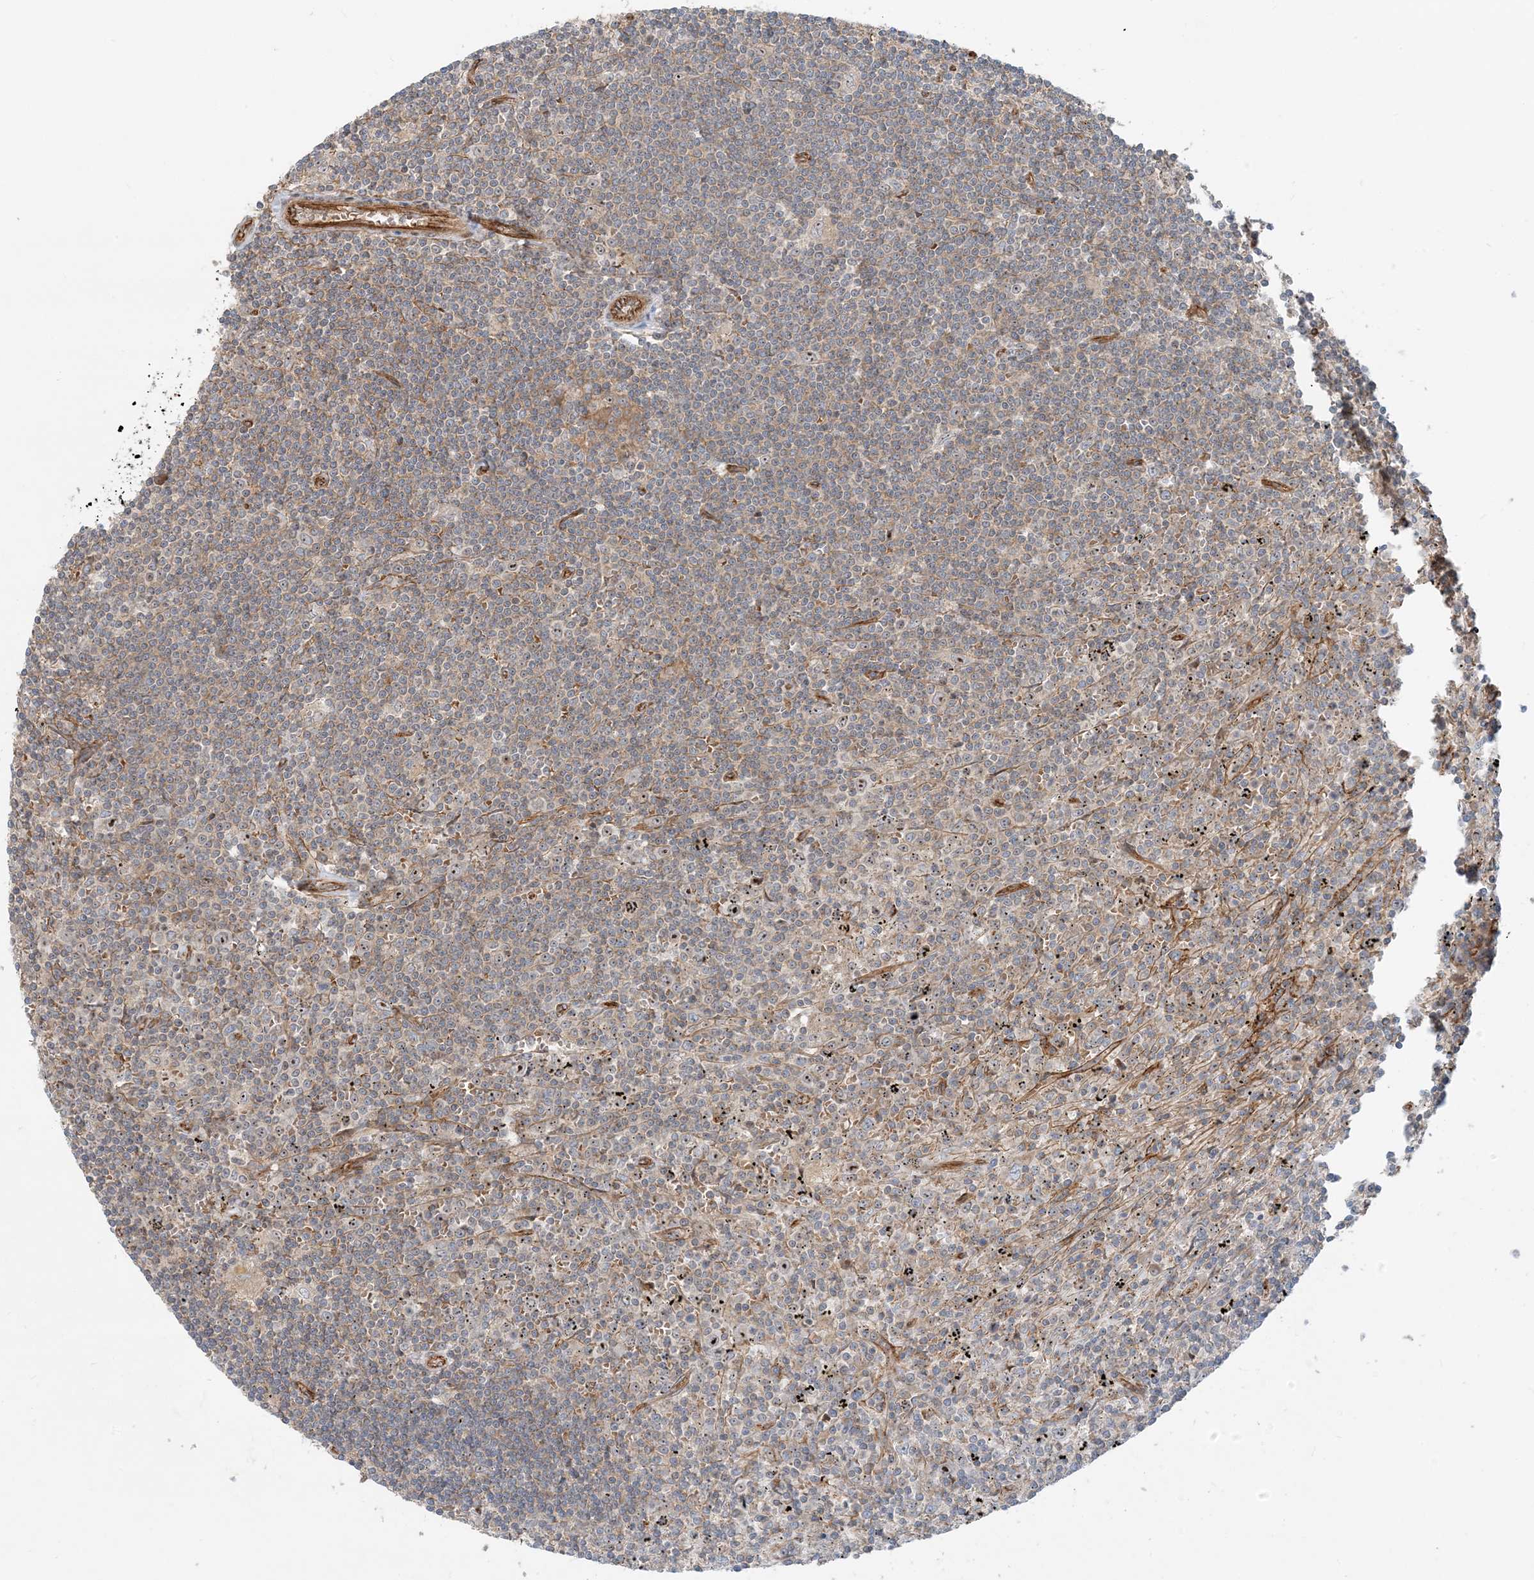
{"staining": {"intensity": "weak", "quantity": "25%-75%", "location": "cytoplasmic/membranous"}, "tissue": "lymphoma", "cell_type": "Tumor cells", "image_type": "cancer", "snomed": [{"axis": "morphology", "description": "Malignant lymphoma, non-Hodgkin's type, Low grade"}, {"axis": "topography", "description": "Spleen"}], "caption": "Low-grade malignant lymphoma, non-Hodgkin's type stained with a protein marker exhibits weak staining in tumor cells.", "gene": "MYL5", "patient": {"sex": "male", "age": 76}}